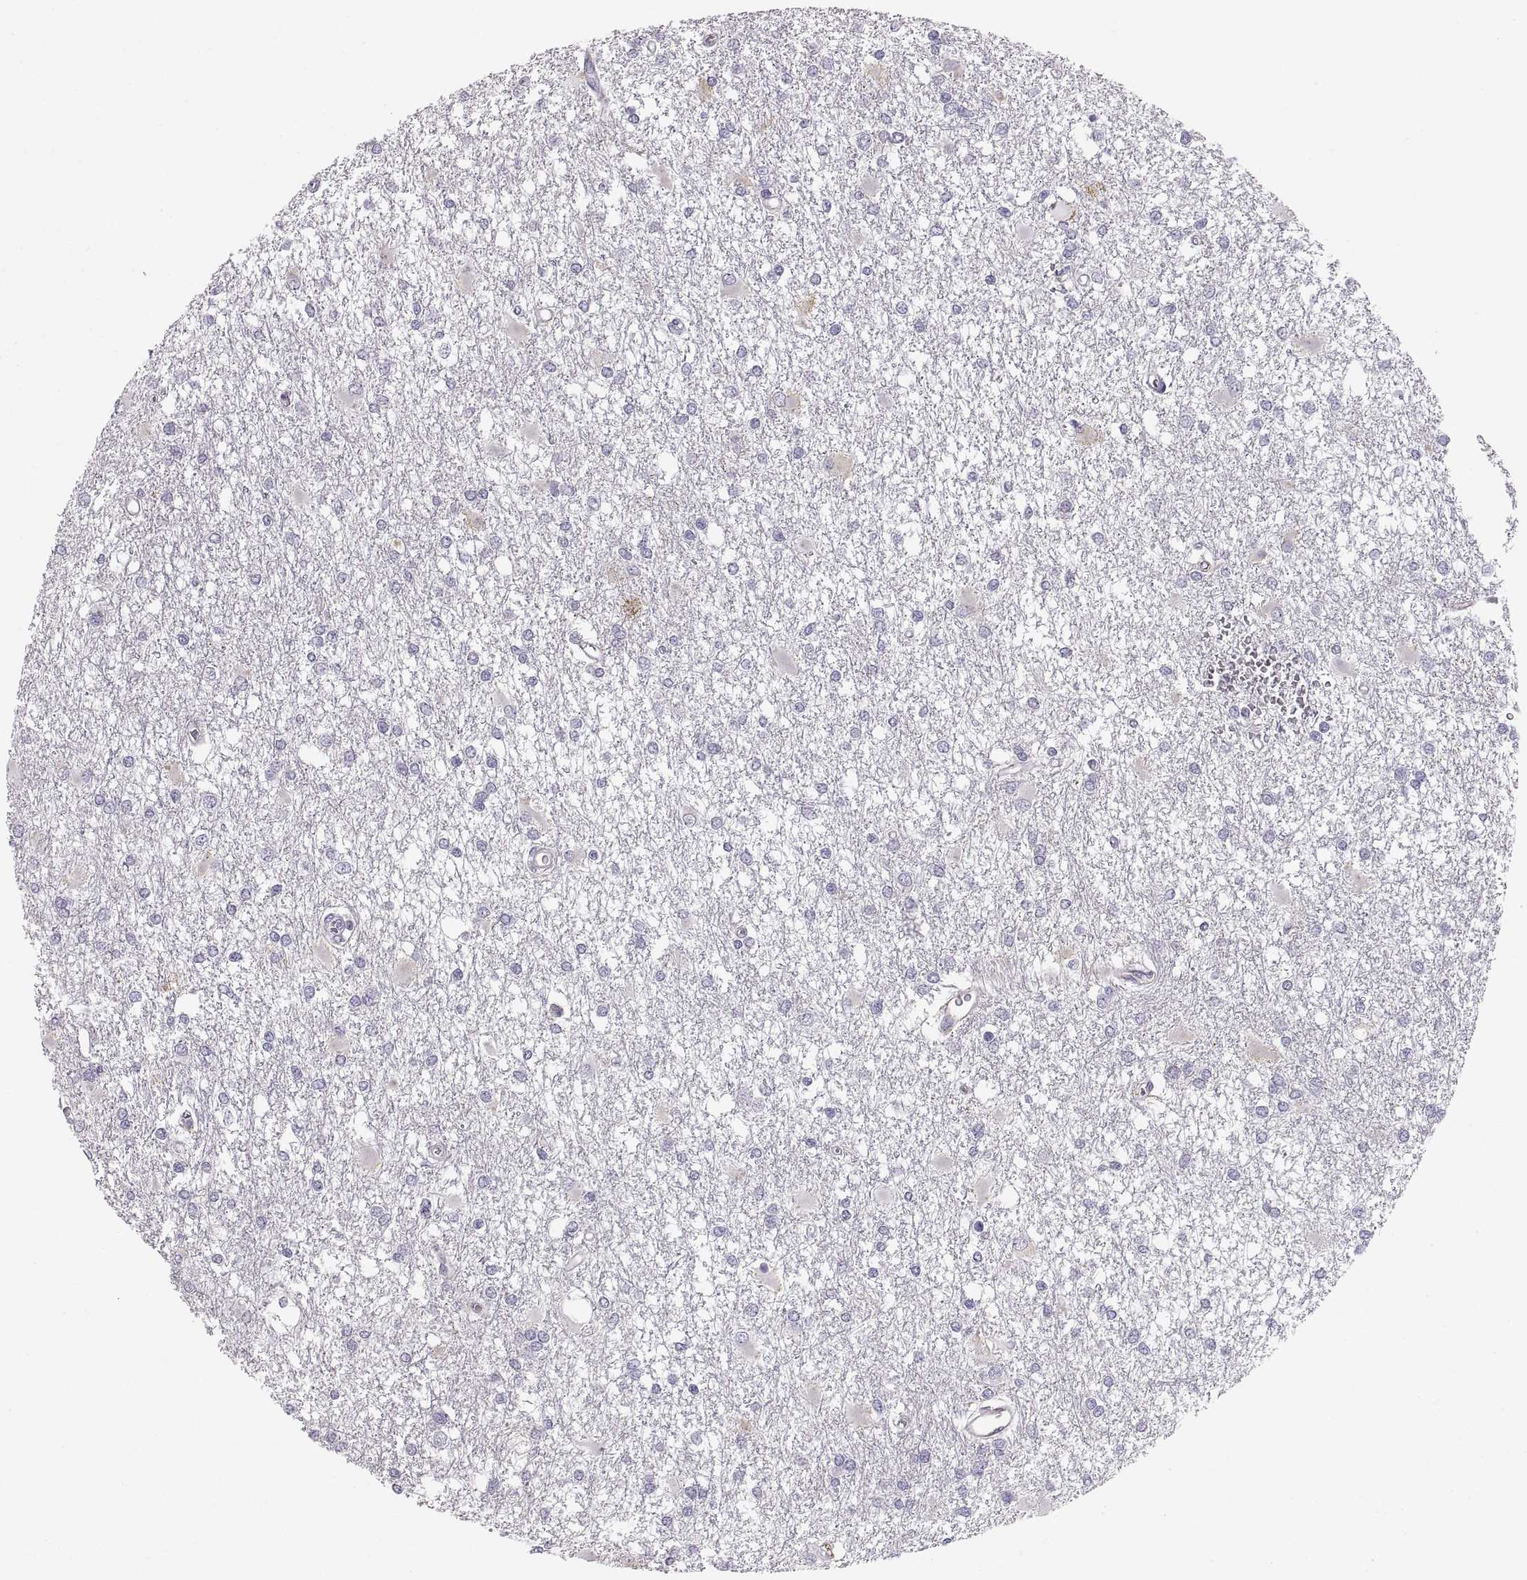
{"staining": {"intensity": "negative", "quantity": "none", "location": "none"}, "tissue": "glioma", "cell_type": "Tumor cells", "image_type": "cancer", "snomed": [{"axis": "morphology", "description": "Glioma, malignant, High grade"}, {"axis": "topography", "description": "Cerebral cortex"}], "caption": "The image shows no staining of tumor cells in glioma.", "gene": "COL9A3", "patient": {"sex": "male", "age": 79}}